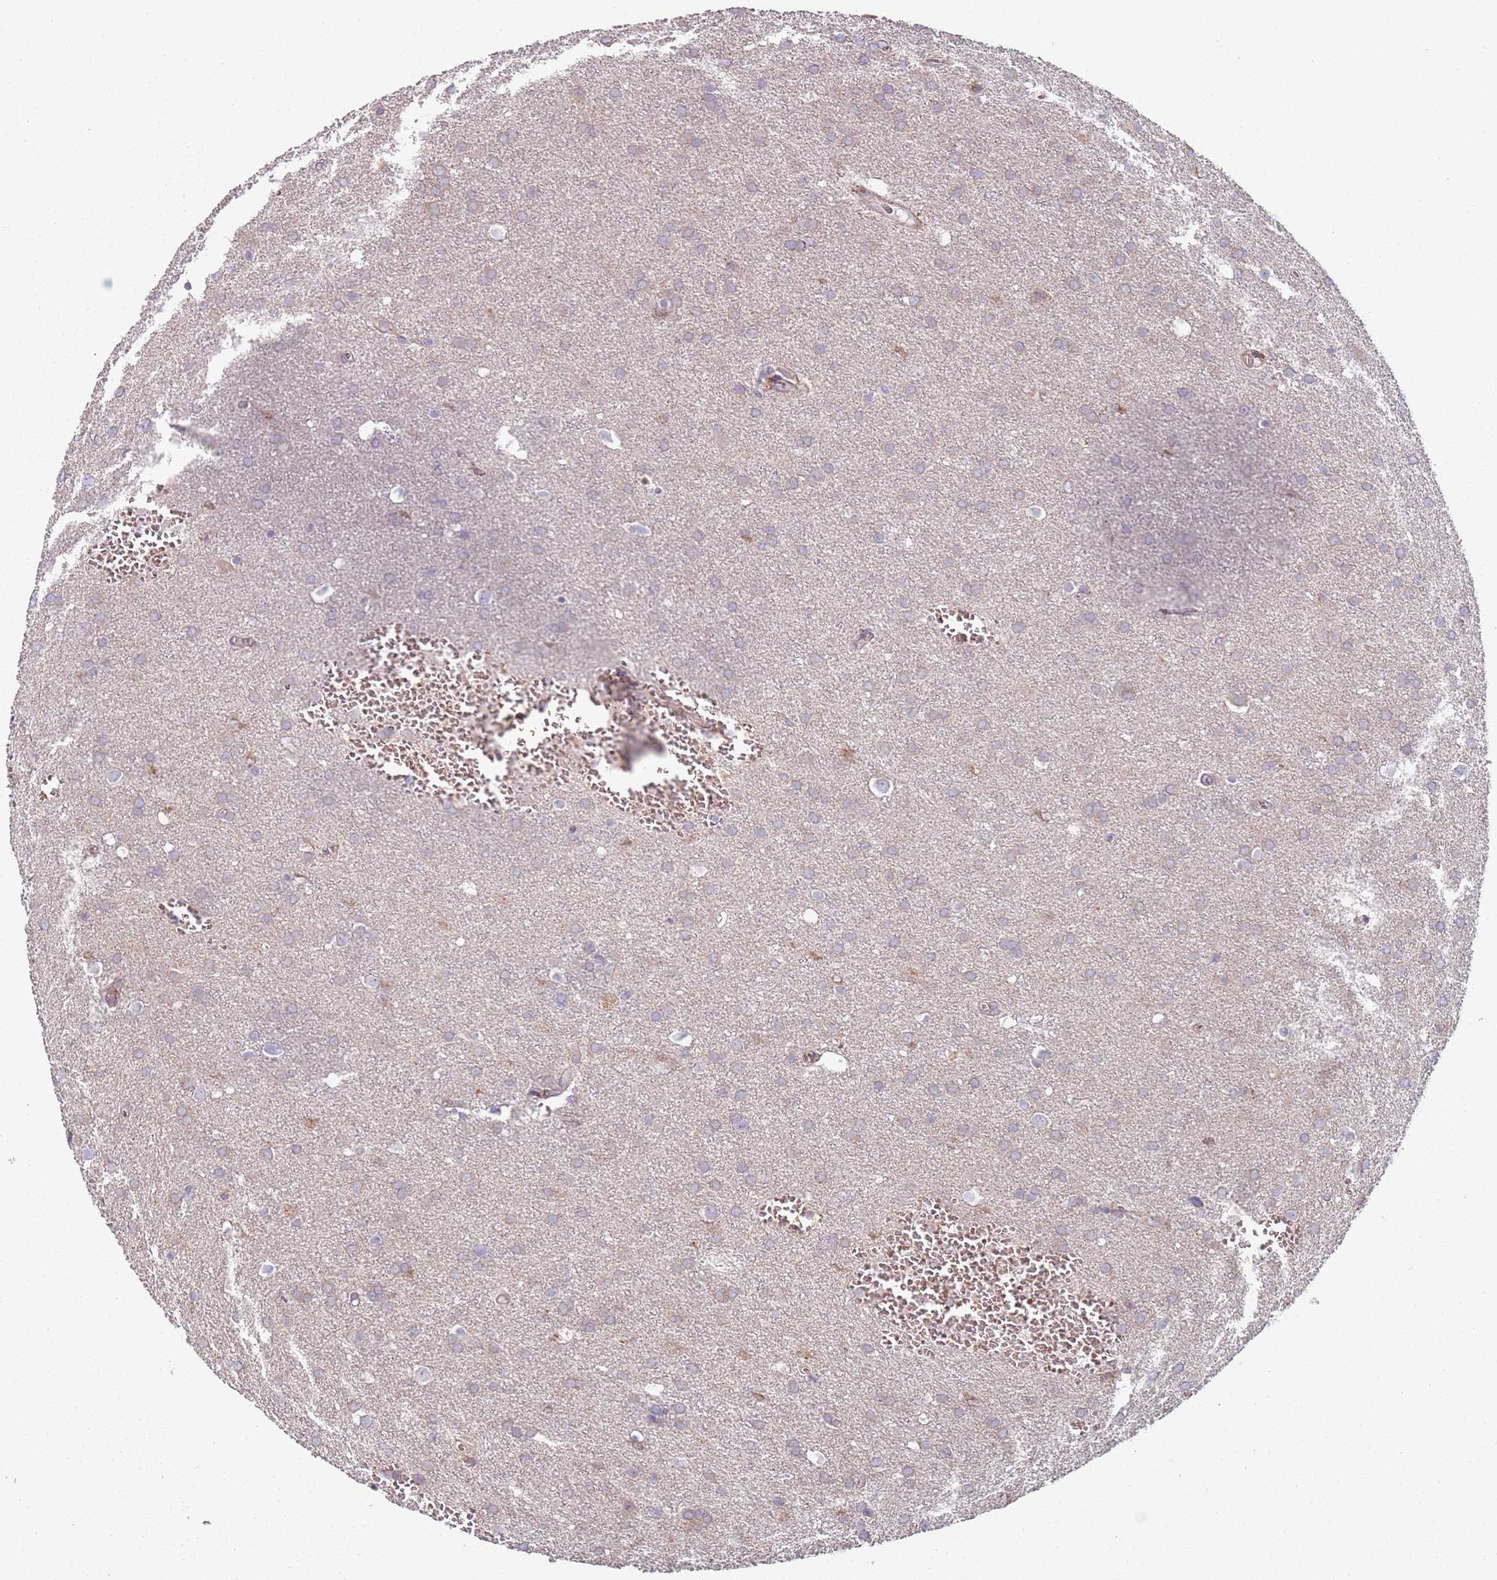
{"staining": {"intensity": "weak", "quantity": "<25%", "location": "cytoplasmic/membranous"}, "tissue": "glioma", "cell_type": "Tumor cells", "image_type": "cancer", "snomed": [{"axis": "morphology", "description": "Glioma, malignant, Low grade"}, {"axis": "topography", "description": "Brain"}], "caption": "This is an immunohistochemistry histopathology image of low-grade glioma (malignant). There is no expression in tumor cells.", "gene": "SPATA2", "patient": {"sex": "female", "age": 32}}